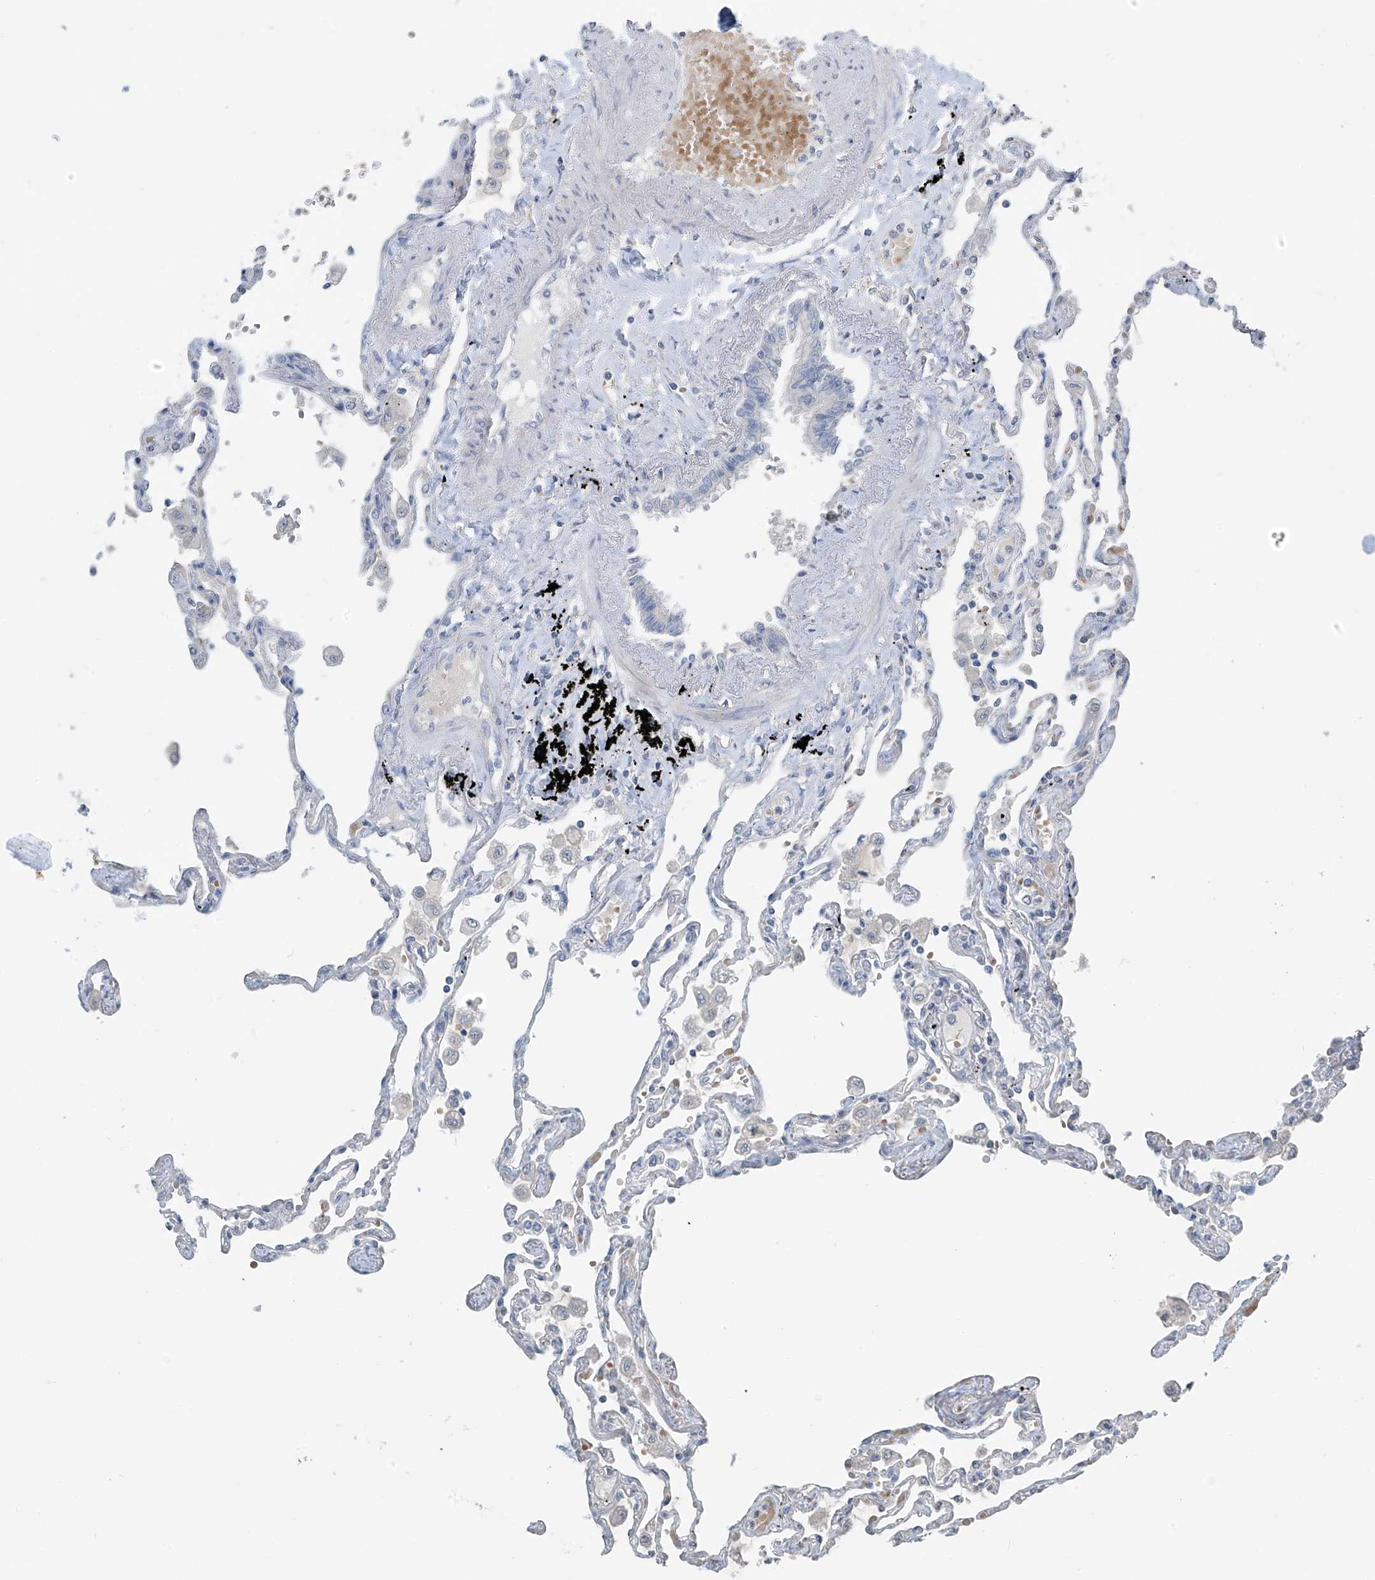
{"staining": {"intensity": "negative", "quantity": "none", "location": "none"}, "tissue": "lung", "cell_type": "Alveolar cells", "image_type": "normal", "snomed": [{"axis": "morphology", "description": "Normal tissue, NOS"}, {"axis": "topography", "description": "Lung"}], "caption": "A high-resolution micrograph shows immunohistochemistry staining of normal lung, which reveals no significant staining in alveolar cells.", "gene": "HOXA11", "patient": {"sex": "female", "age": 67}}